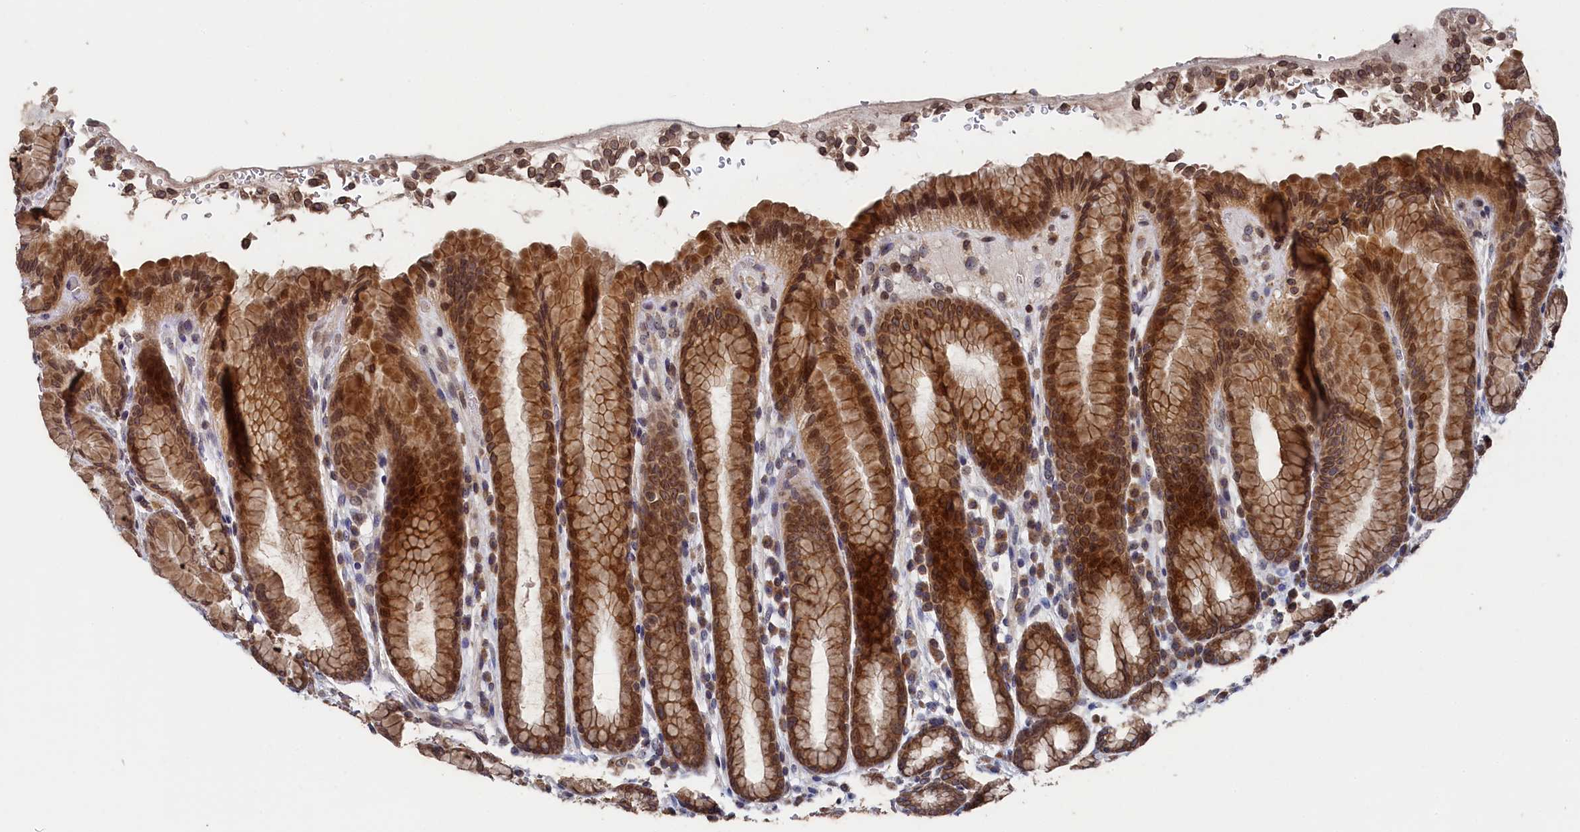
{"staining": {"intensity": "strong", "quantity": "25%-75%", "location": "cytoplasmic/membranous,nuclear"}, "tissue": "stomach", "cell_type": "Glandular cells", "image_type": "normal", "snomed": [{"axis": "morphology", "description": "Normal tissue, NOS"}, {"axis": "topography", "description": "Stomach"}], "caption": "Immunohistochemical staining of normal human stomach shows high levels of strong cytoplasmic/membranous,nuclear positivity in approximately 25%-75% of glandular cells. The staining was performed using DAB to visualize the protein expression in brown, while the nuclei were stained in blue with hematoxylin (Magnification: 20x).", "gene": "ANKEF1", "patient": {"sex": "male", "age": 42}}